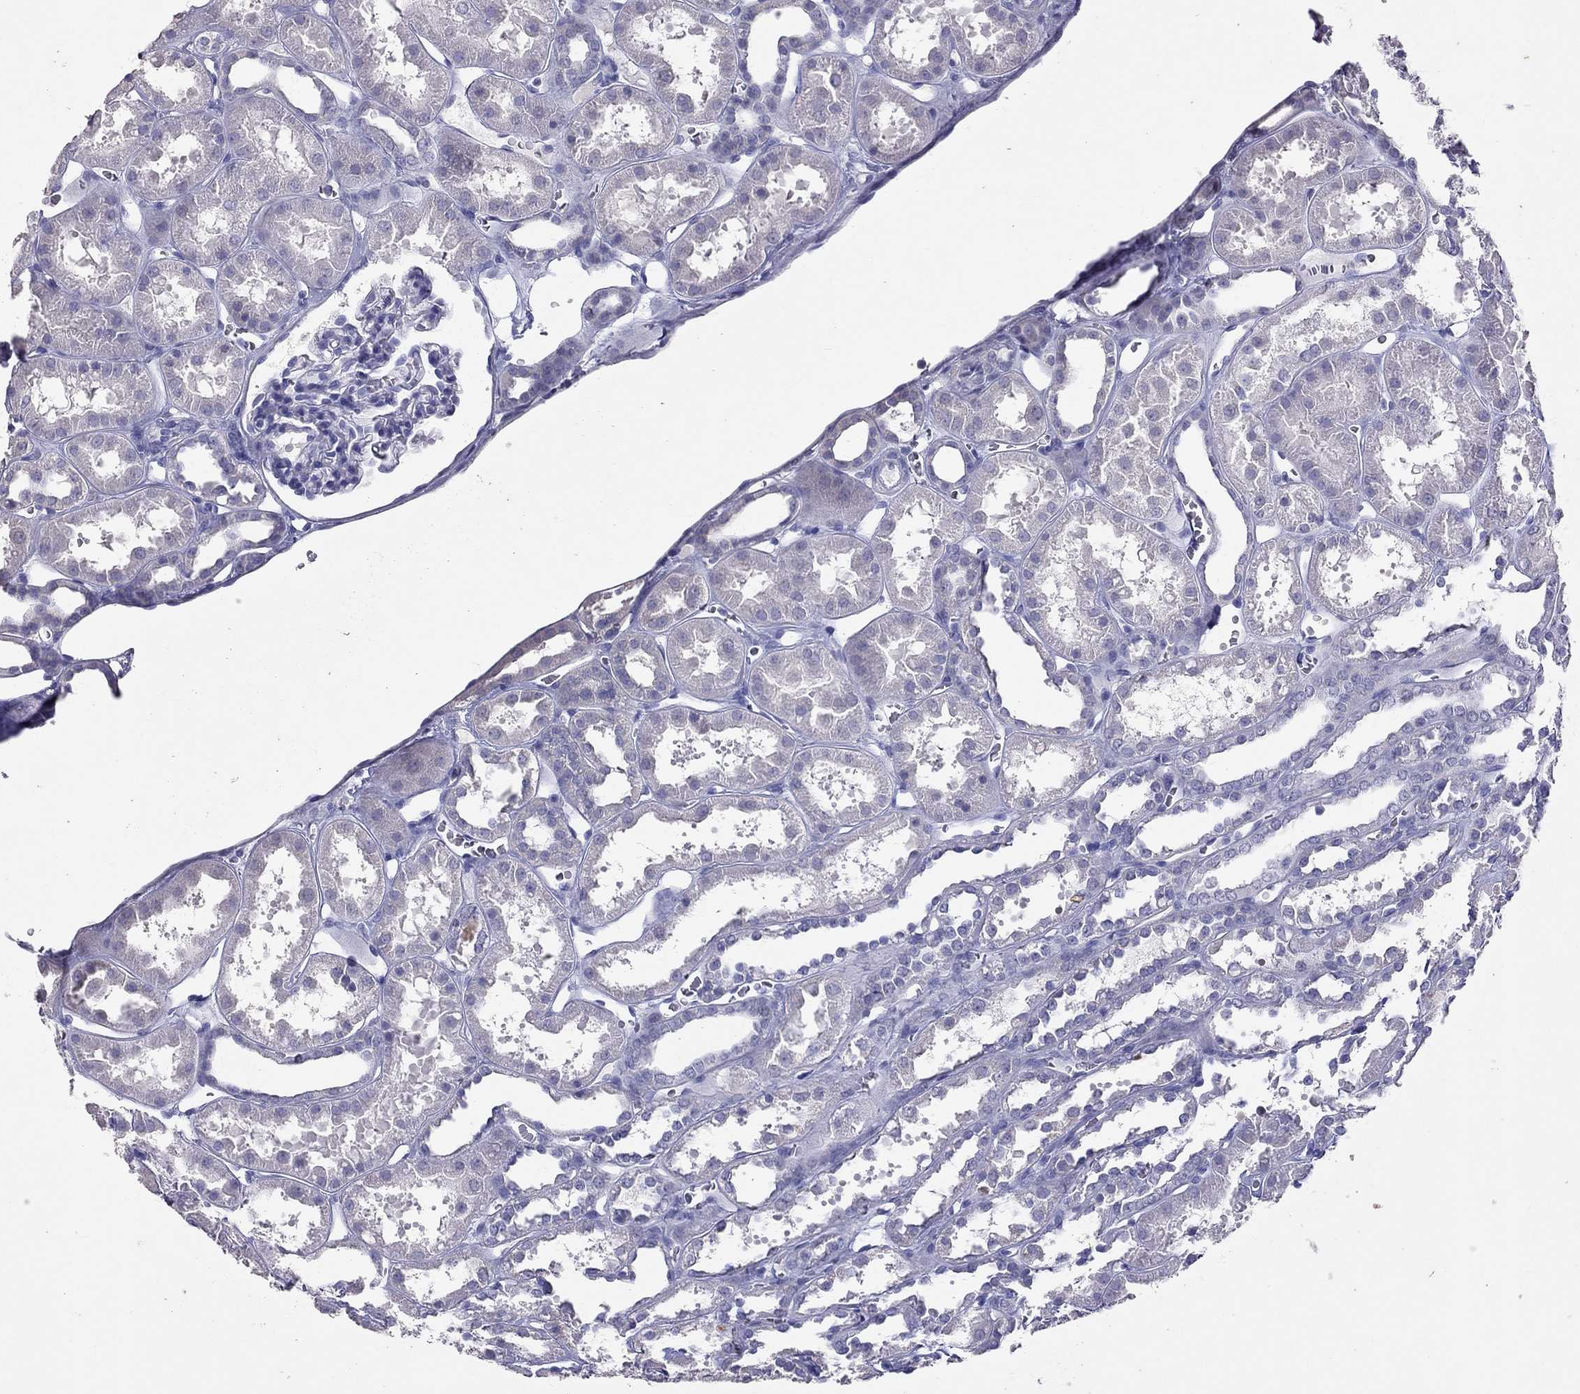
{"staining": {"intensity": "negative", "quantity": "none", "location": "none"}, "tissue": "kidney", "cell_type": "Cells in glomeruli", "image_type": "normal", "snomed": [{"axis": "morphology", "description": "Normal tissue, NOS"}, {"axis": "topography", "description": "Kidney"}], "caption": "DAB immunohistochemical staining of benign kidney exhibits no significant staining in cells in glomeruli.", "gene": "PSMB11", "patient": {"sex": "female", "age": 41}}